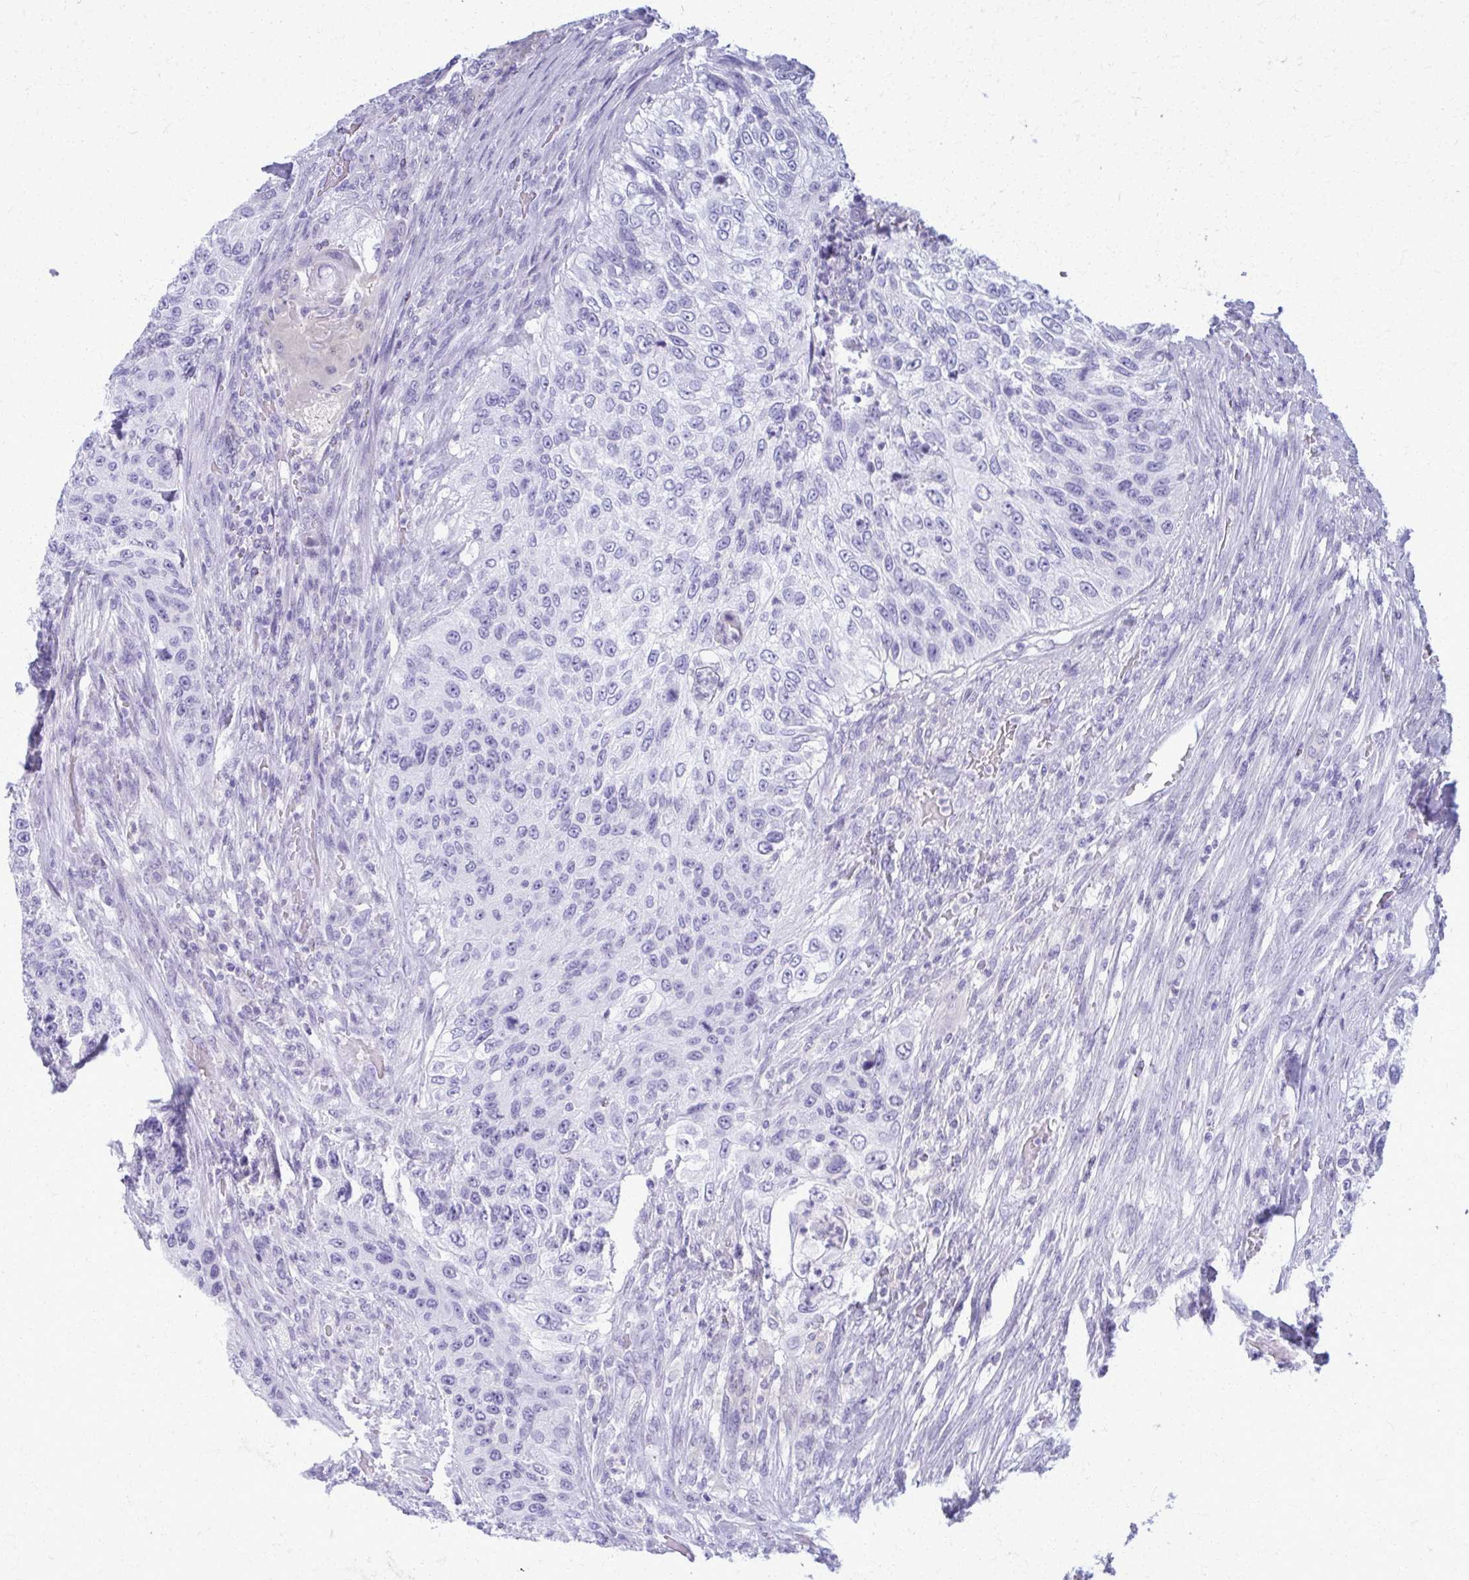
{"staining": {"intensity": "negative", "quantity": "none", "location": "none"}, "tissue": "urothelial cancer", "cell_type": "Tumor cells", "image_type": "cancer", "snomed": [{"axis": "morphology", "description": "Urothelial carcinoma, High grade"}, {"axis": "topography", "description": "Urinary bladder"}], "caption": "Immunohistochemical staining of human high-grade urothelial carcinoma displays no significant positivity in tumor cells.", "gene": "ACSM2B", "patient": {"sex": "female", "age": 60}}